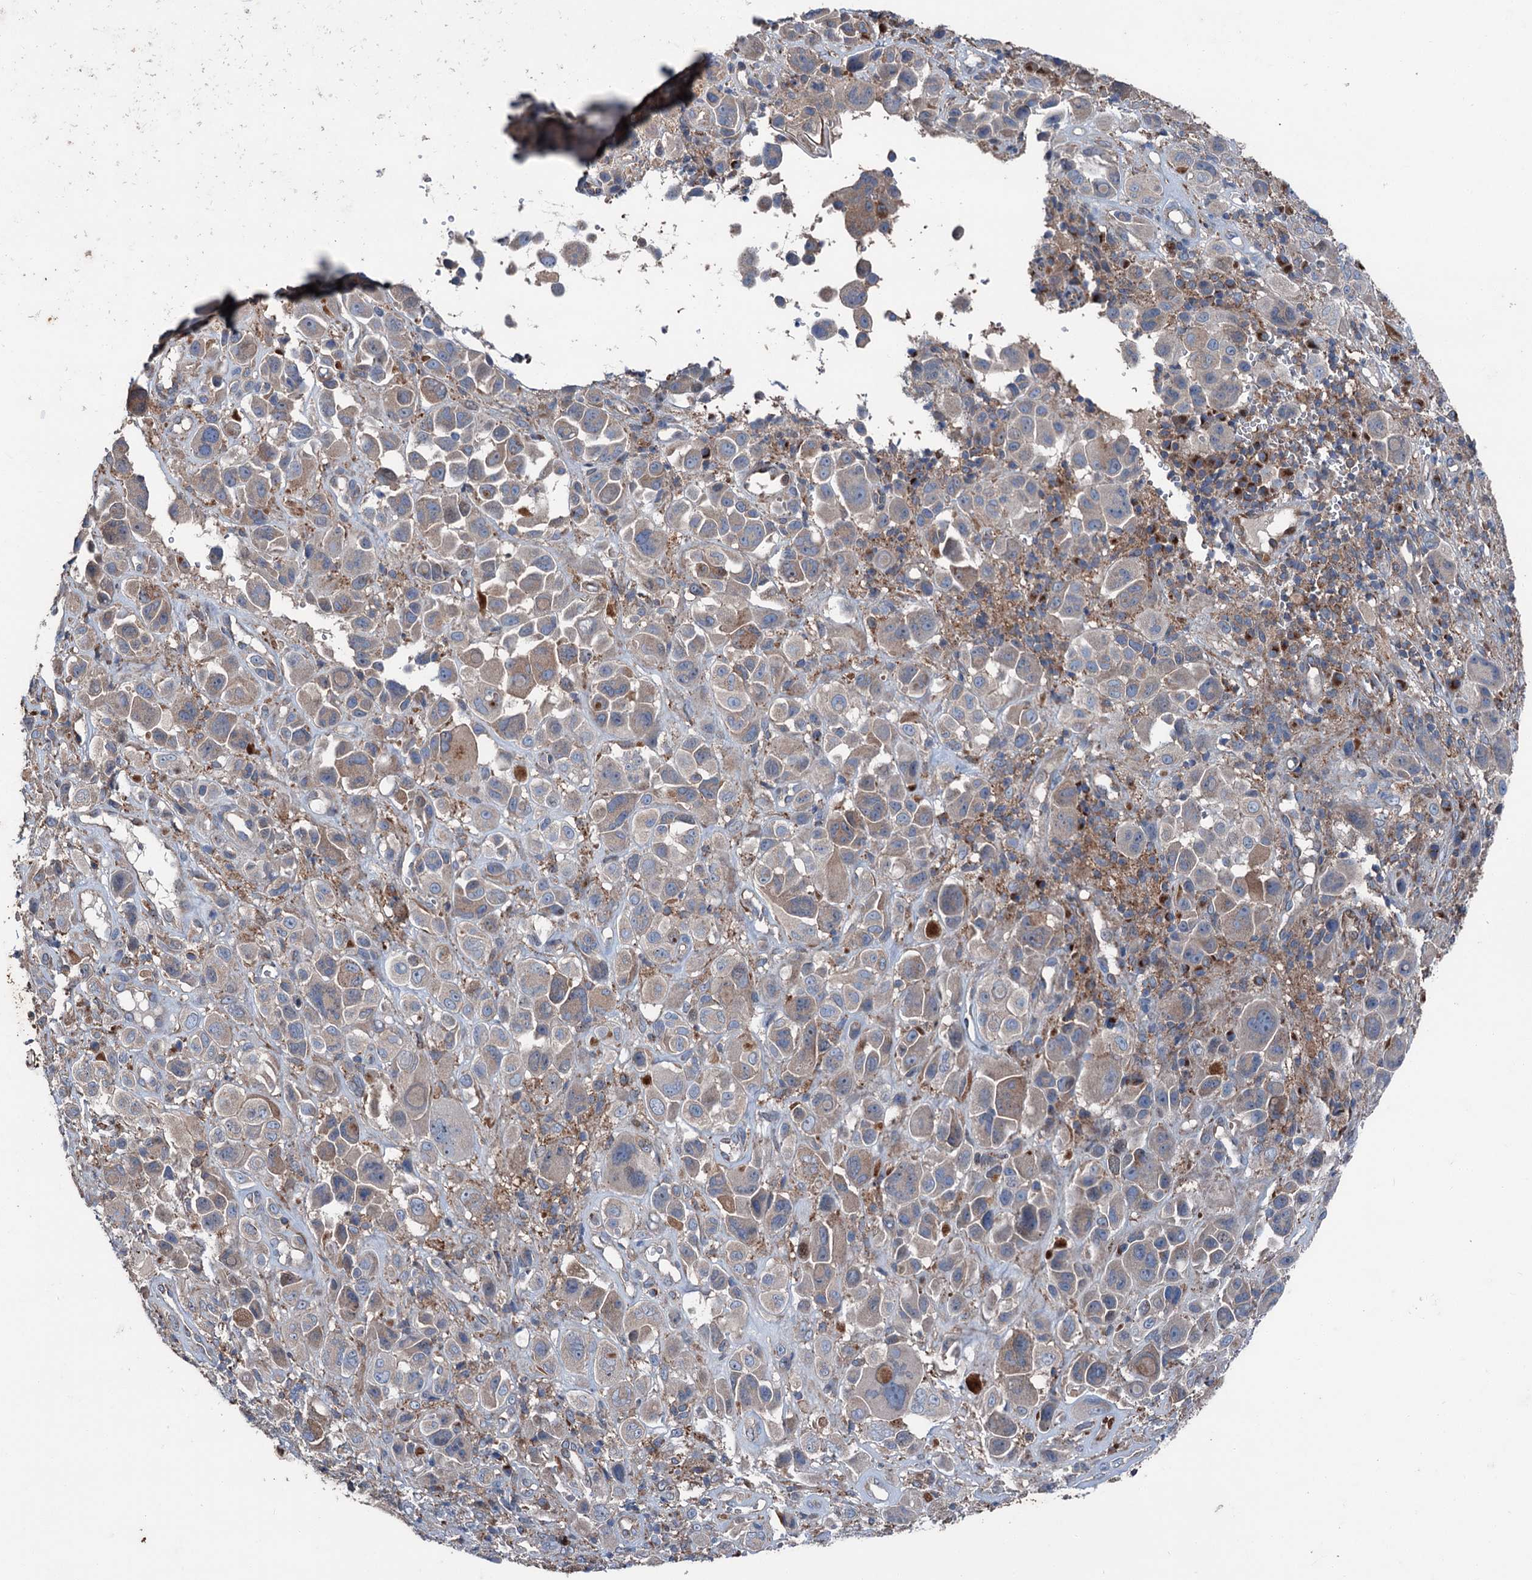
{"staining": {"intensity": "weak", "quantity": "<25%", "location": "cytoplasmic/membranous"}, "tissue": "melanoma", "cell_type": "Tumor cells", "image_type": "cancer", "snomed": [{"axis": "morphology", "description": "Malignant melanoma, NOS"}, {"axis": "topography", "description": "Skin of trunk"}], "caption": "DAB (3,3'-diaminobenzidine) immunohistochemical staining of melanoma displays no significant expression in tumor cells. Nuclei are stained in blue.", "gene": "RUFY1", "patient": {"sex": "male", "age": 71}}